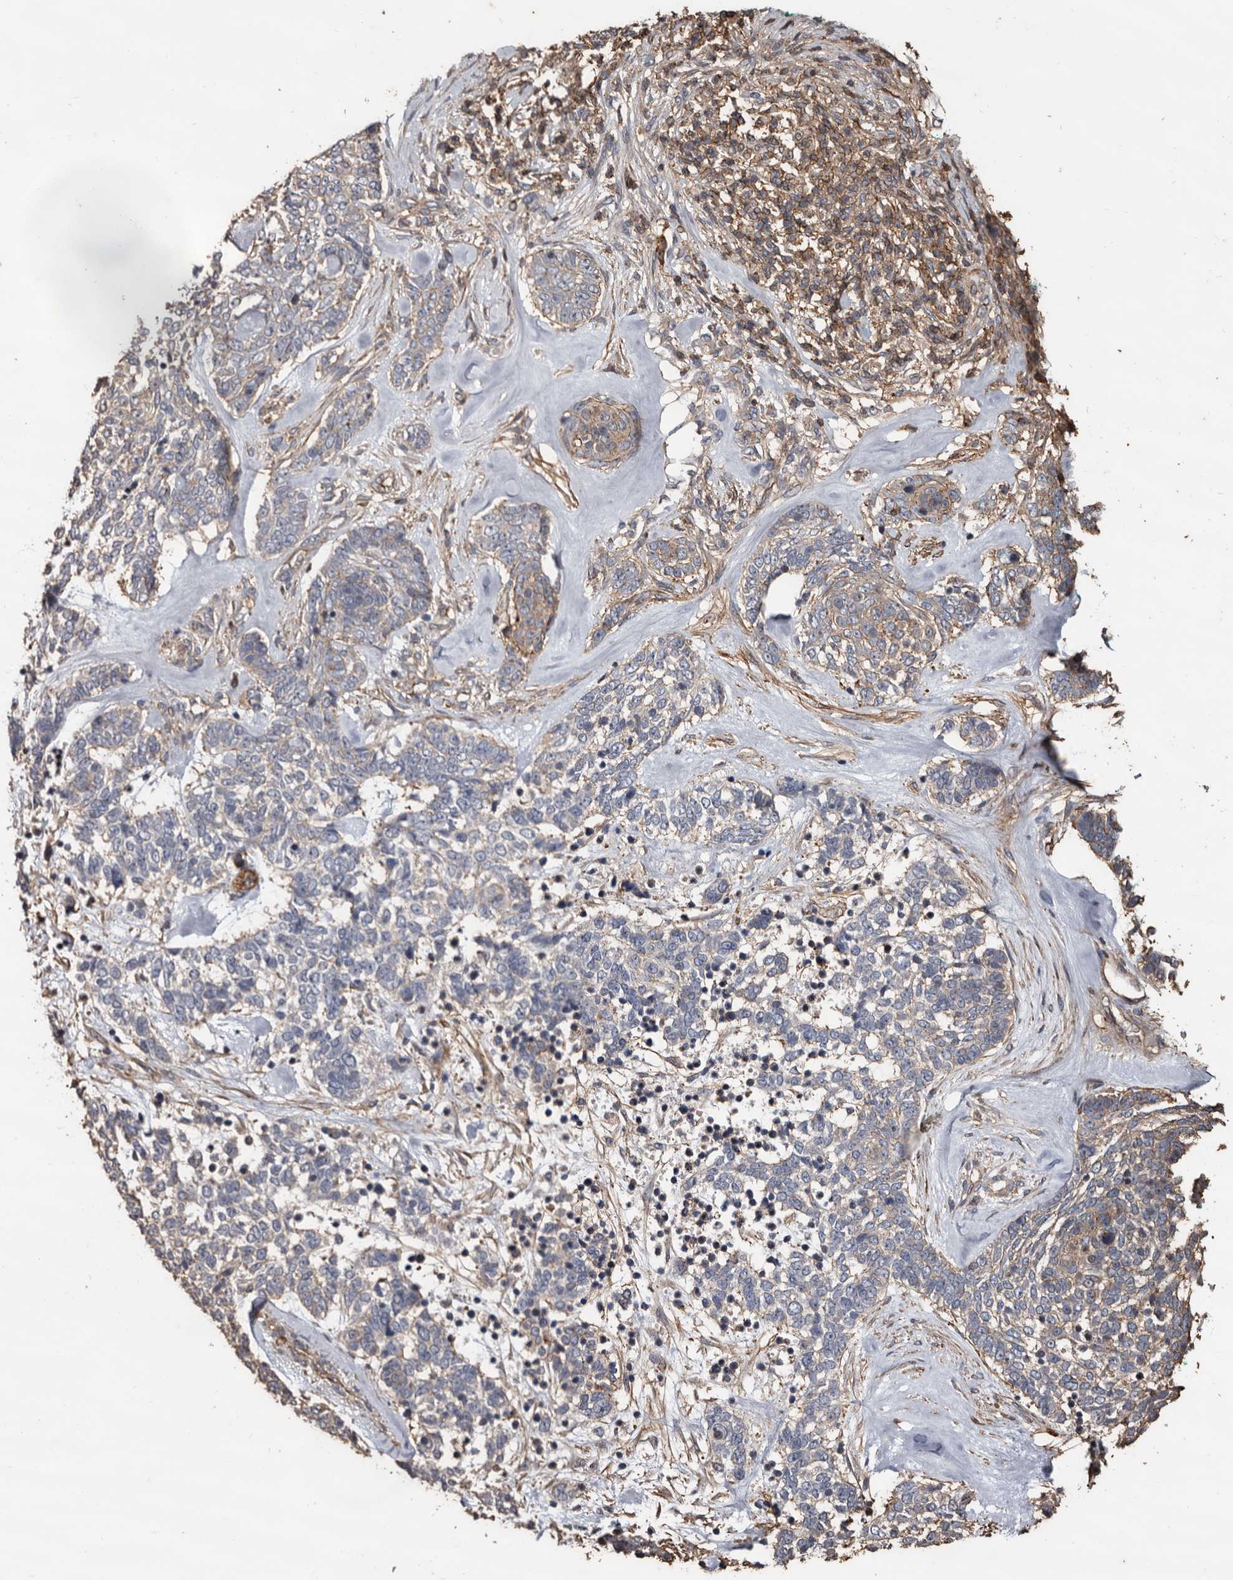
{"staining": {"intensity": "weak", "quantity": ">75%", "location": "cytoplasmic/membranous"}, "tissue": "skin cancer", "cell_type": "Tumor cells", "image_type": "cancer", "snomed": [{"axis": "morphology", "description": "Basal cell carcinoma"}, {"axis": "topography", "description": "Skin"}], "caption": "Skin cancer (basal cell carcinoma) tissue reveals weak cytoplasmic/membranous positivity in about >75% of tumor cells, visualized by immunohistochemistry.", "gene": "GSK3A", "patient": {"sex": "female", "age": 81}}